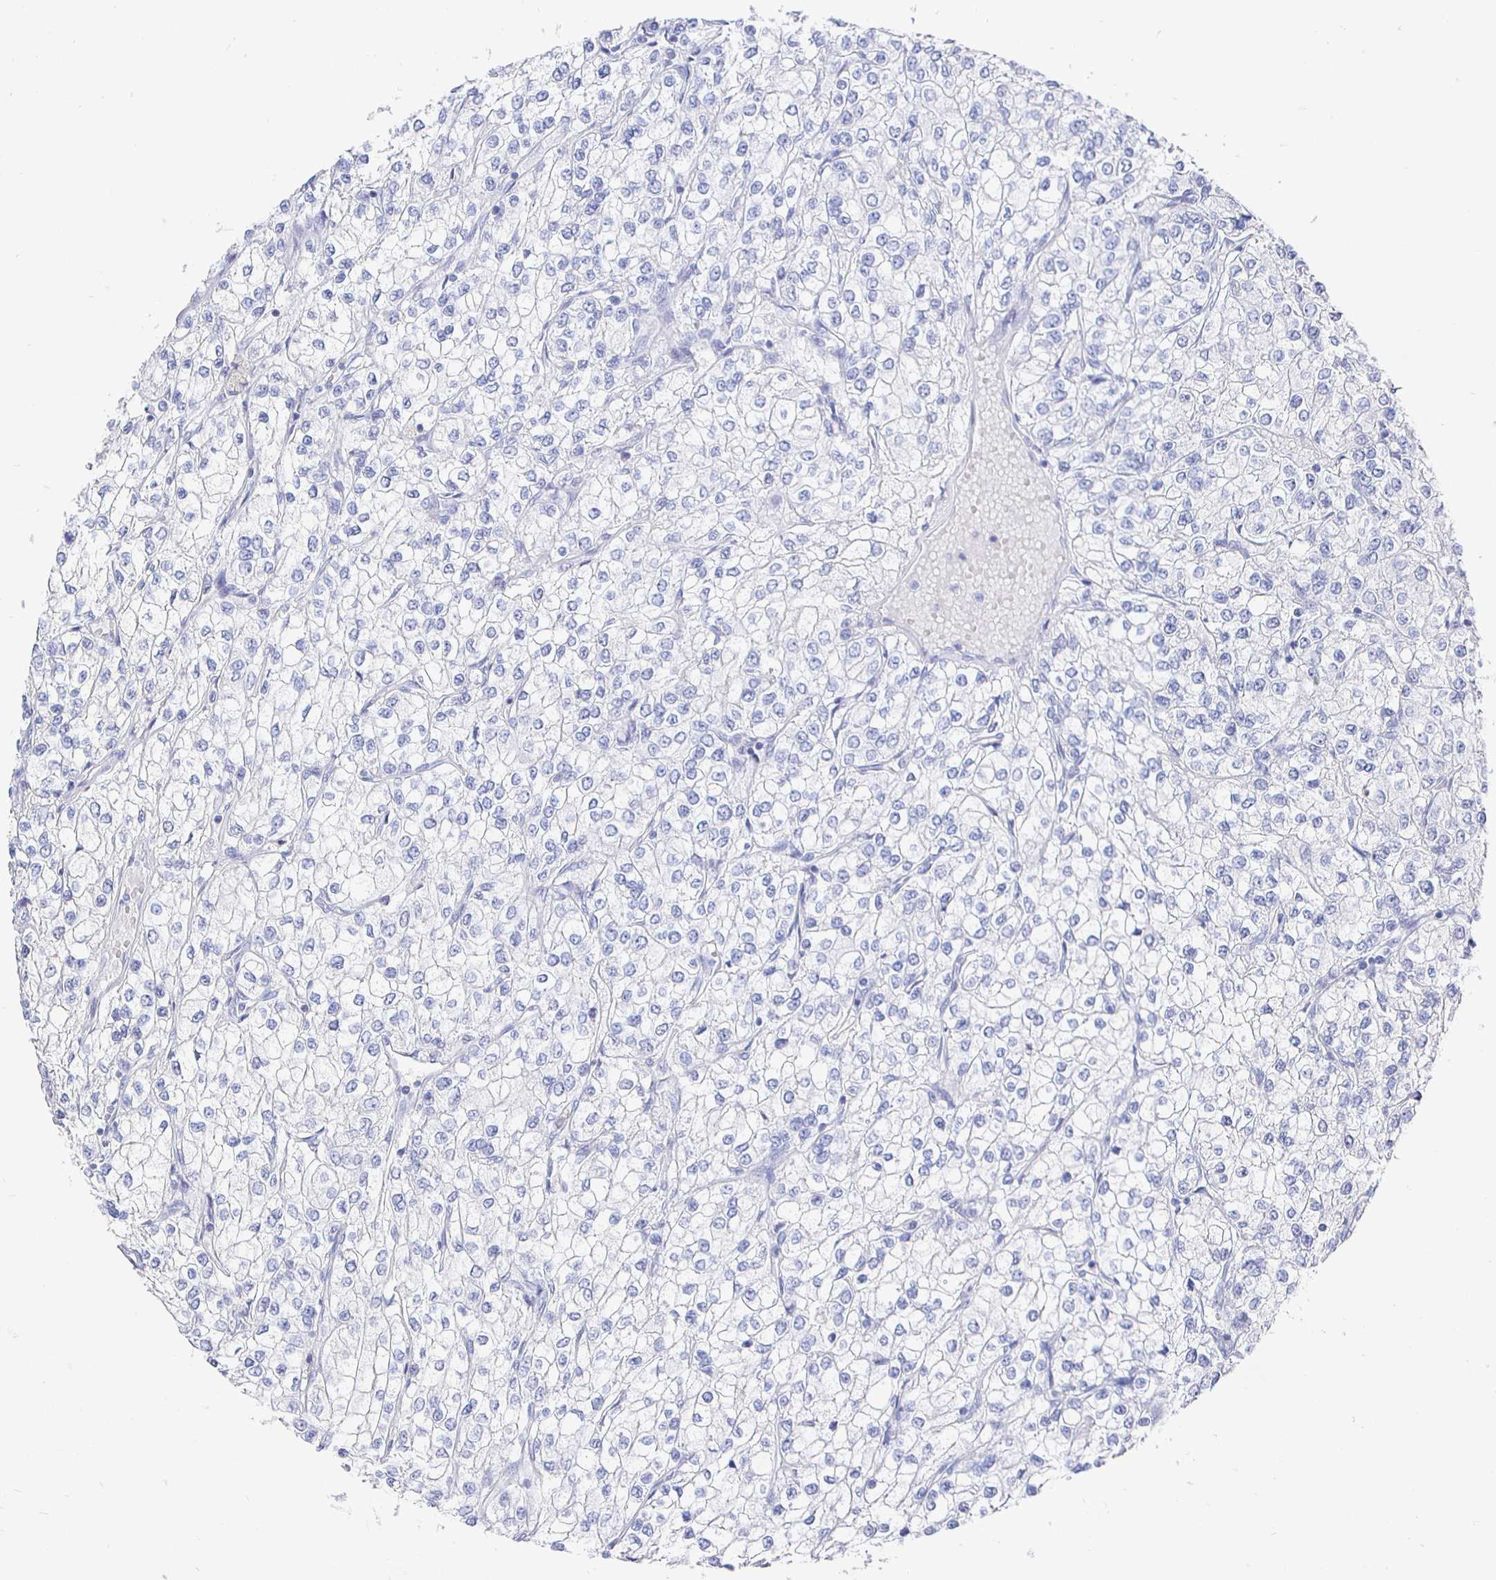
{"staining": {"intensity": "negative", "quantity": "none", "location": "none"}, "tissue": "renal cancer", "cell_type": "Tumor cells", "image_type": "cancer", "snomed": [{"axis": "morphology", "description": "Adenocarcinoma, NOS"}, {"axis": "topography", "description": "Kidney"}], "caption": "There is no significant positivity in tumor cells of renal adenocarcinoma.", "gene": "CLCA1", "patient": {"sex": "male", "age": 80}}